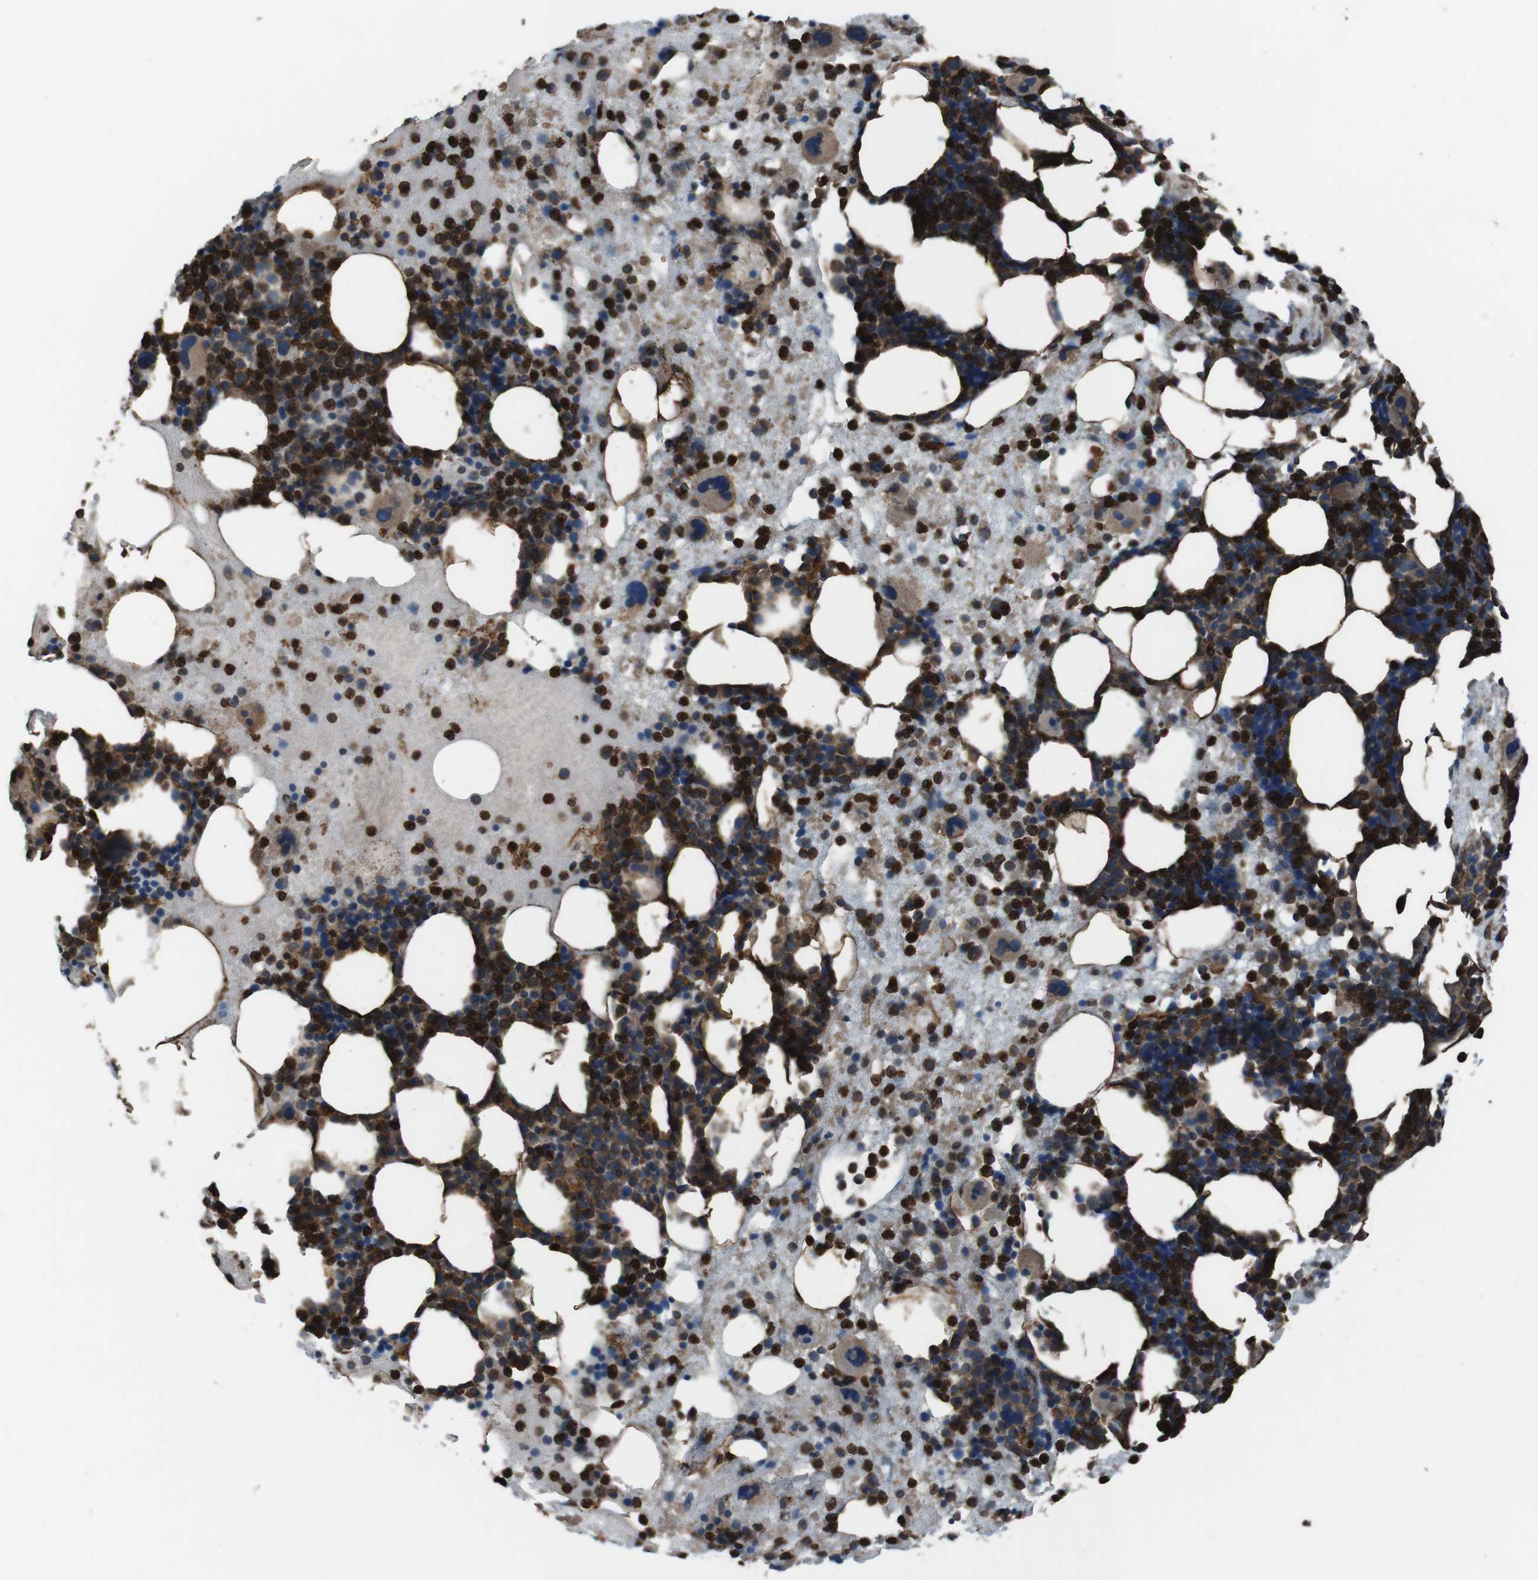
{"staining": {"intensity": "strong", "quantity": "25%-75%", "location": "cytoplasmic/membranous"}, "tissue": "bone marrow", "cell_type": "Hematopoietic cells", "image_type": "normal", "snomed": [{"axis": "morphology", "description": "Normal tissue, NOS"}, {"axis": "morphology", "description": "Inflammation, NOS"}, {"axis": "topography", "description": "Bone marrow"}], "caption": "Brown immunohistochemical staining in benign human bone marrow shows strong cytoplasmic/membranous expression in approximately 25%-75% of hematopoietic cells.", "gene": "APMAP", "patient": {"sex": "male", "age": 43}}